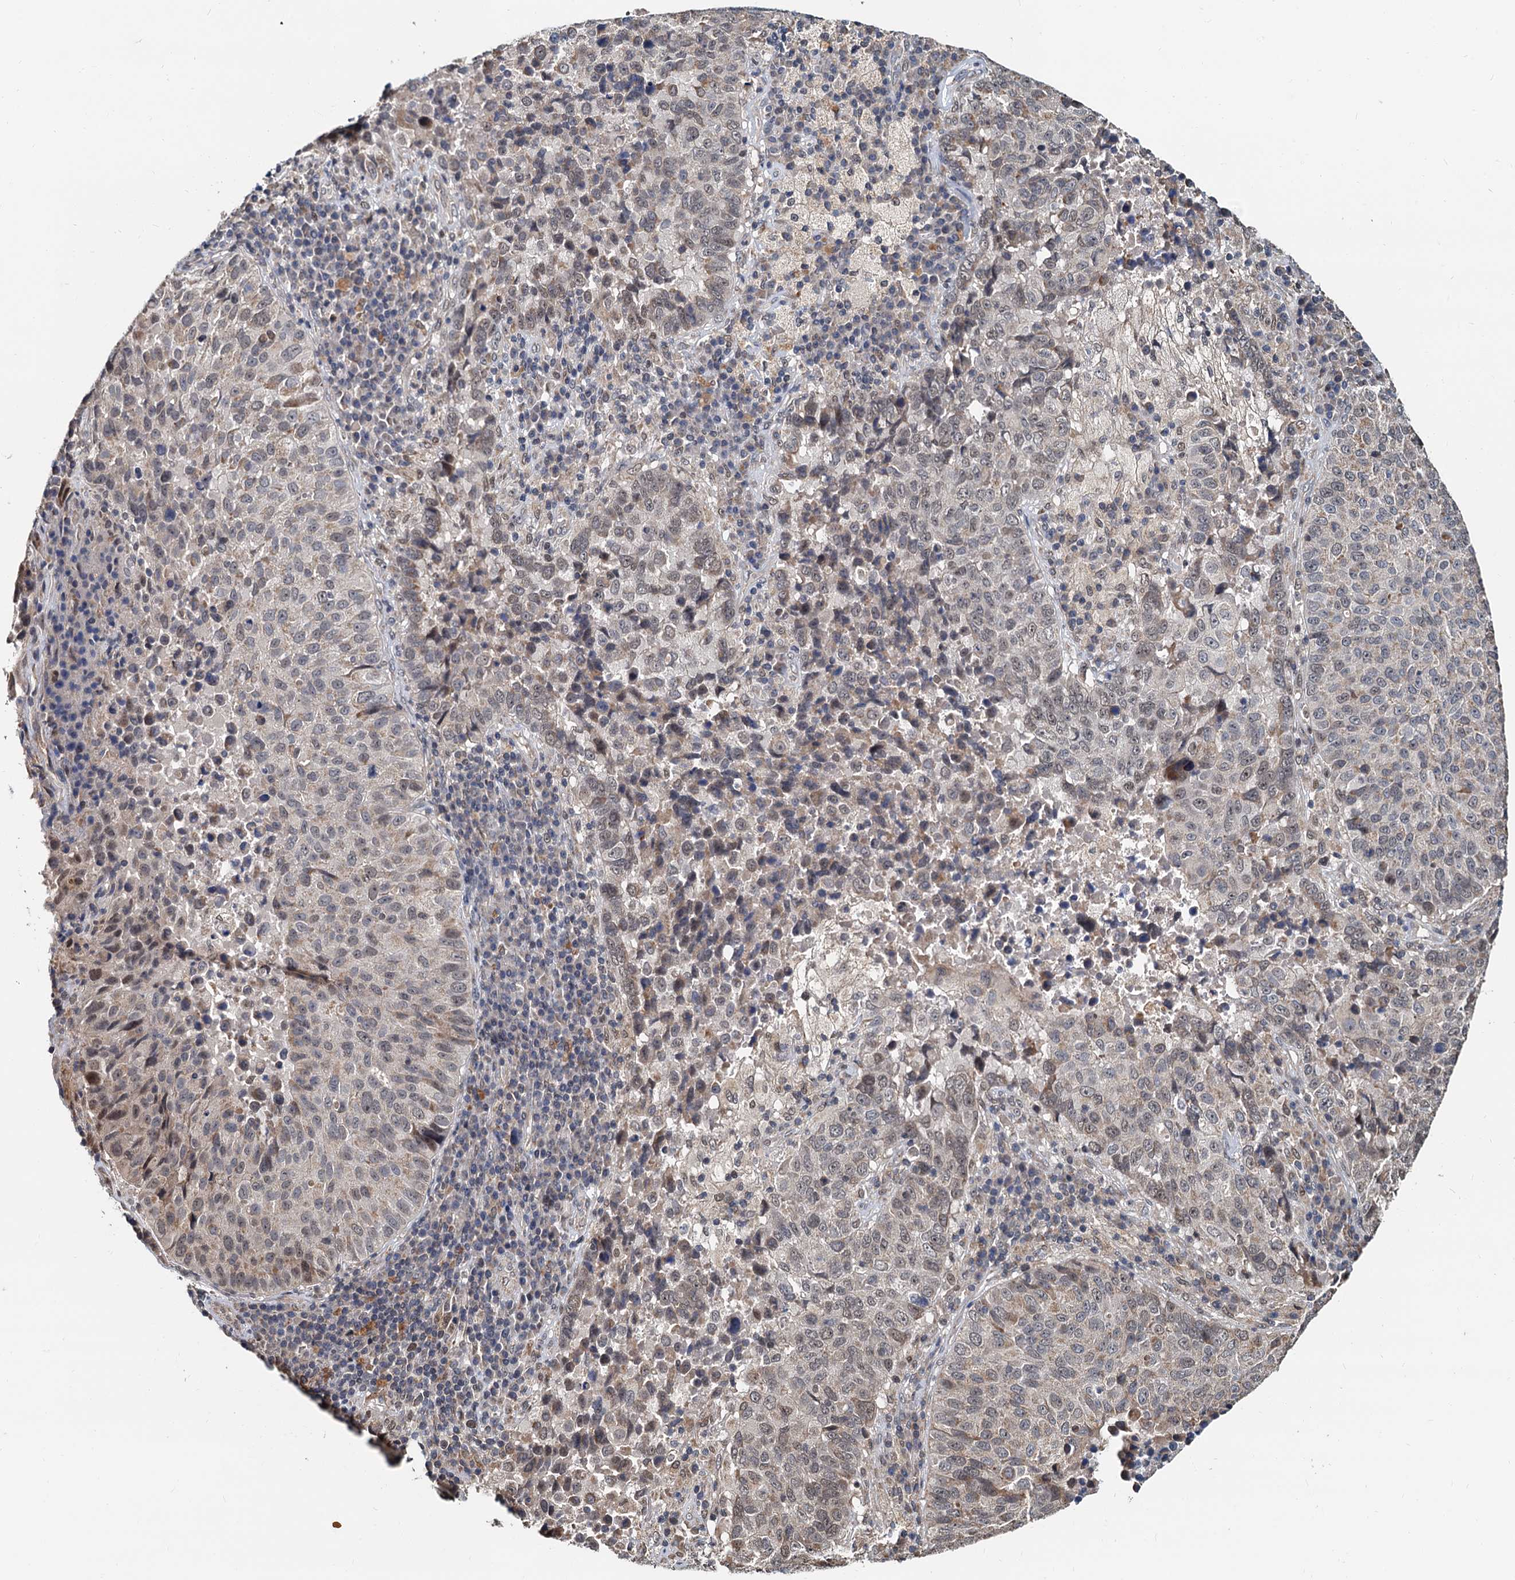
{"staining": {"intensity": "weak", "quantity": "25%-75%", "location": "cytoplasmic/membranous,nuclear"}, "tissue": "lung cancer", "cell_type": "Tumor cells", "image_type": "cancer", "snomed": [{"axis": "morphology", "description": "Squamous cell carcinoma, NOS"}, {"axis": "topography", "description": "Lung"}], "caption": "Tumor cells show low levels of weak cytoplasmic/membranous and nuclear expression in approximately 25%-75% of cells in human lung cancer. The protein is stained brown, and the nuclei are stained in blue (DAB (3,3'-diaminobenzidine) IHC with brightfield microscopy, high magnification).", "gene": "MCMBP", "patient": {"sex": "male", "age": 73}}